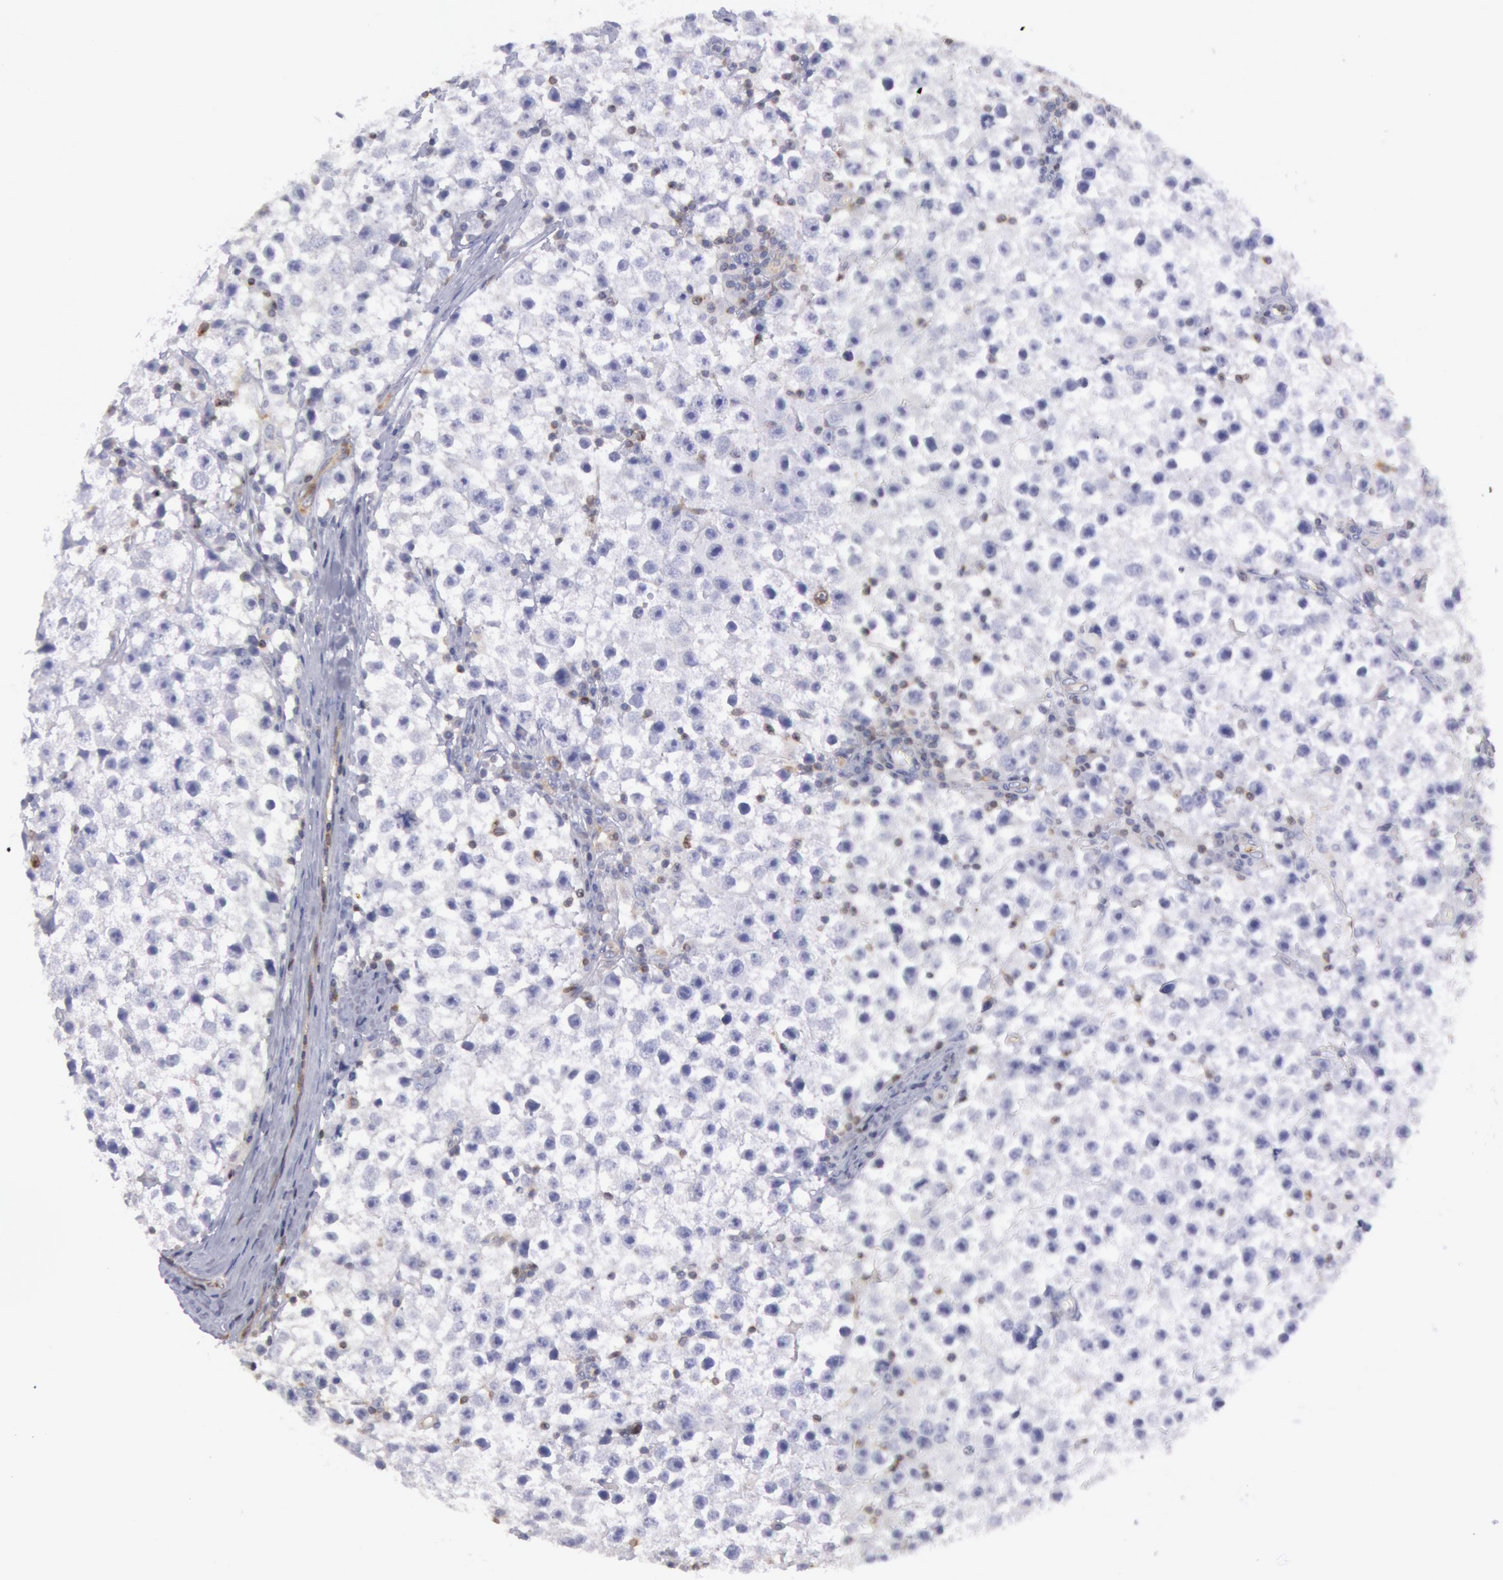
{"staining": {"intensity": "negative", "quantity": "none", "location": "none"}, "tissue": "testis cancer", "cell_type": "Tumor cells", "image_type": "cancer", "snomed": [{"axis": "morphology", "description": "Seminoma, NOS"}, {"axis": "topography", "description": "Testis"}], "caption": "The immunohistochemistry photomicrograph has no significant staining in tumor cells of testis cancer tissue. Nuclei are stained in blue.", "gene": "RAB27A", "patient": {"sex": "male", "age": 35}}